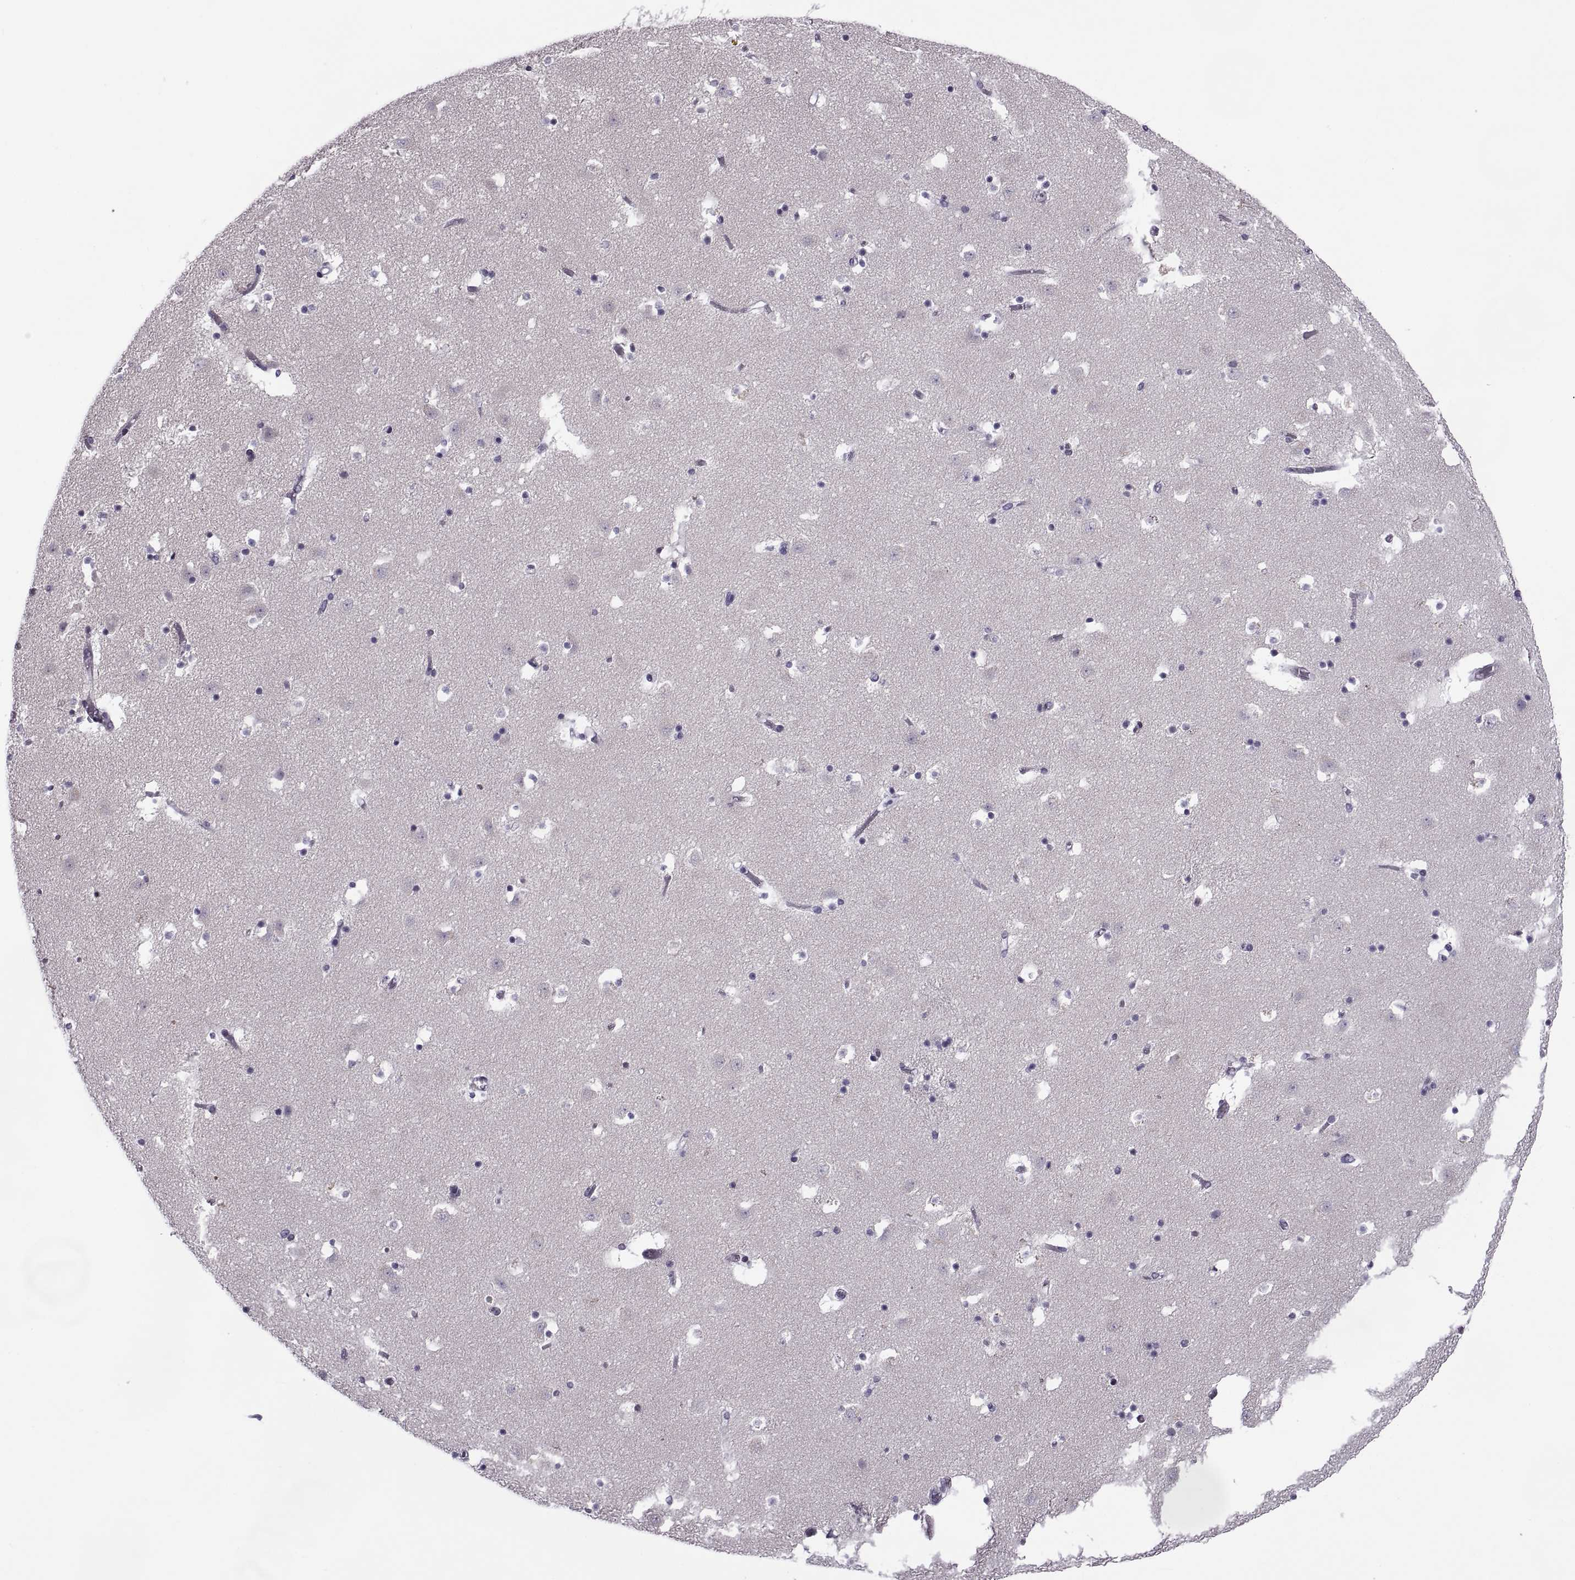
{"staining": {"intensity": "negative", "quantity": "none", "location": "none"}, "tissue": "caudate", "cell_type": "Glial cells", "image_type": "normal", "snomed": [{"axis": "morphology", "description": "Normal tissue, NOS"}, {"axis": "topography", "description": "Lateral ventricle wall"}], "caption": "Protein analysis of unremarkable caudate exhibits no significant expression in glial cells. (Brightfield microscopy of DAB IHC at high magnification).", "gene": "TBC1D3B", "patient": {"sex": "female", "age": 42}}